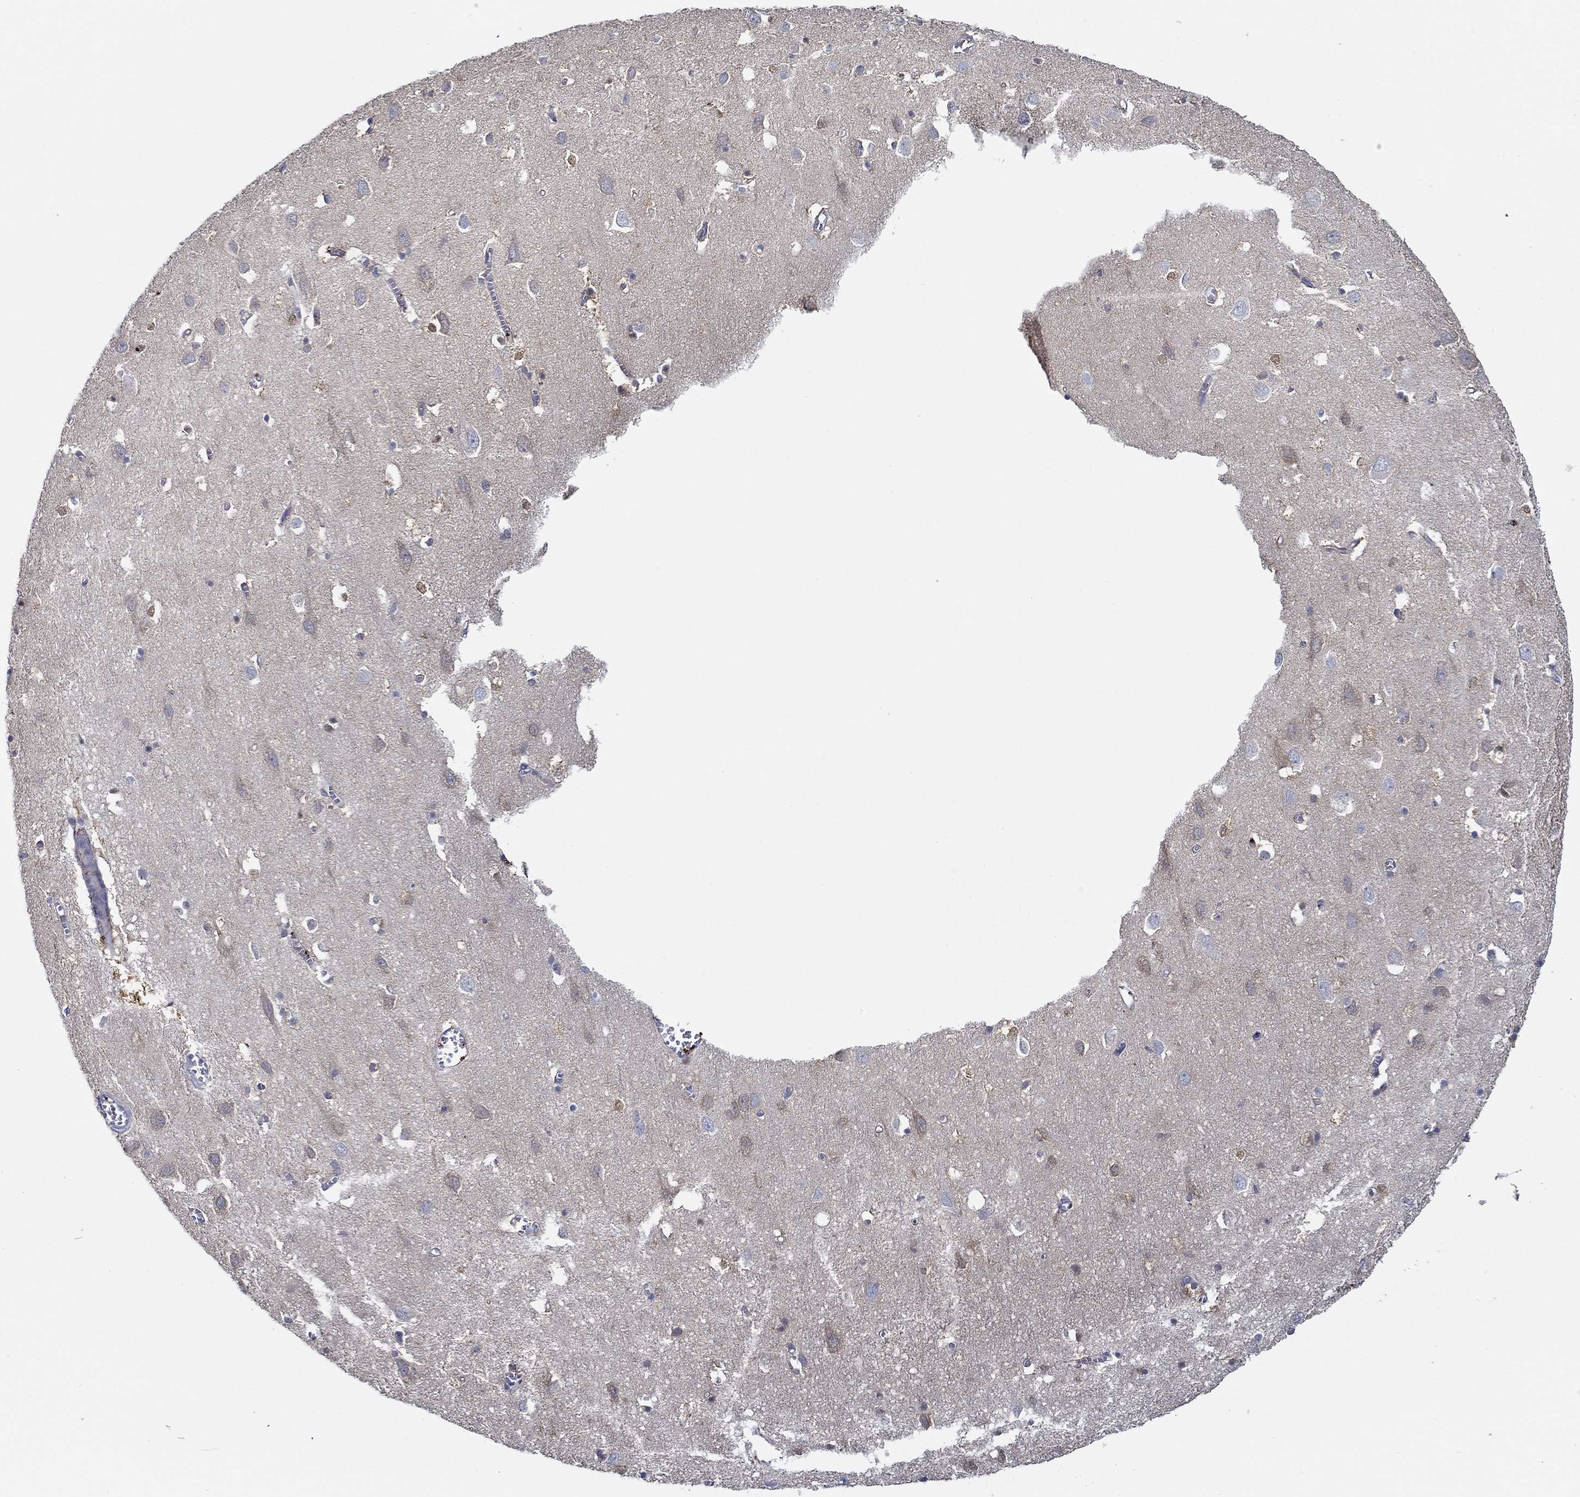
{"staining": {"intensity": "negative", "quantity": "none", "location": "none"}, "tissue": "cerebral cortex", "cell_type": "Endothelial cells", "image_type": "normal", "snomed": [{"axis": "morphology", "description": "Normal tissue, NOS"}, {"axis": "topography", "description": "Cerebral cortex"}], "caption": "Protein analysis of benign cerebral cortex displays no significant expression in endothelial cells. (DAB immunohistochemistry, high magnification).", "gene": "SLC27A3", "patient": {"sex": "male", "age": 70}}